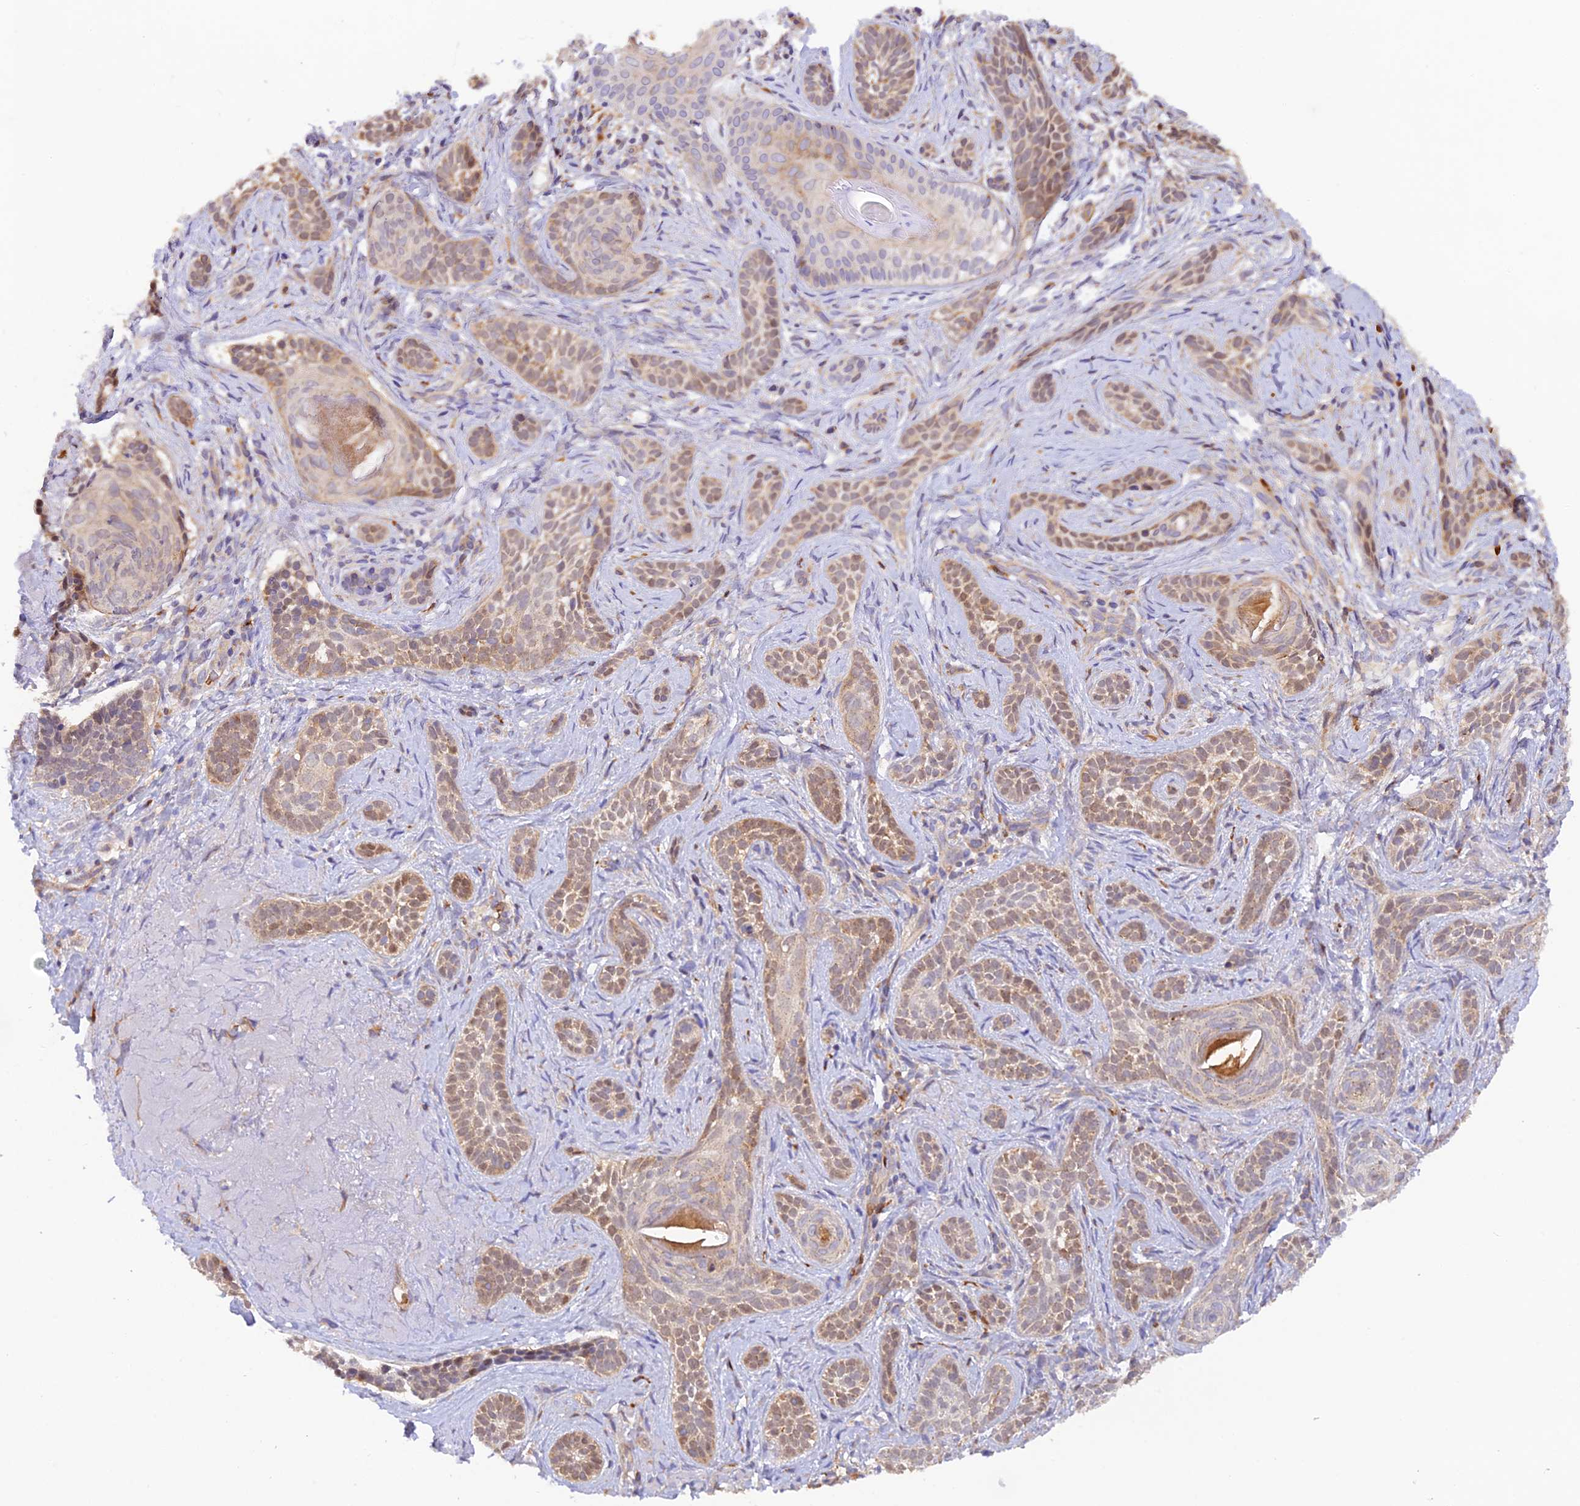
{"staining": {"intensity": "weak", "quantity": ">75%", "location": "cytoplasmic/membranous"}, "tissue": "skin cancer", "cell_type": "Tumor cells", "image_type": "cancer", "snomed": [{"axis": "morphology", "description": "Basal cell carcinoma"}, {"axis": "topography", "description": "Skin"}], "caption": "Protein expression by IHC shows weak cytoplasmic/membranous positivity in approximately >75% of tumor cells in skin cancer.", "gene": "WDFY4", "patient": {"sex": "male", "age": 71}}